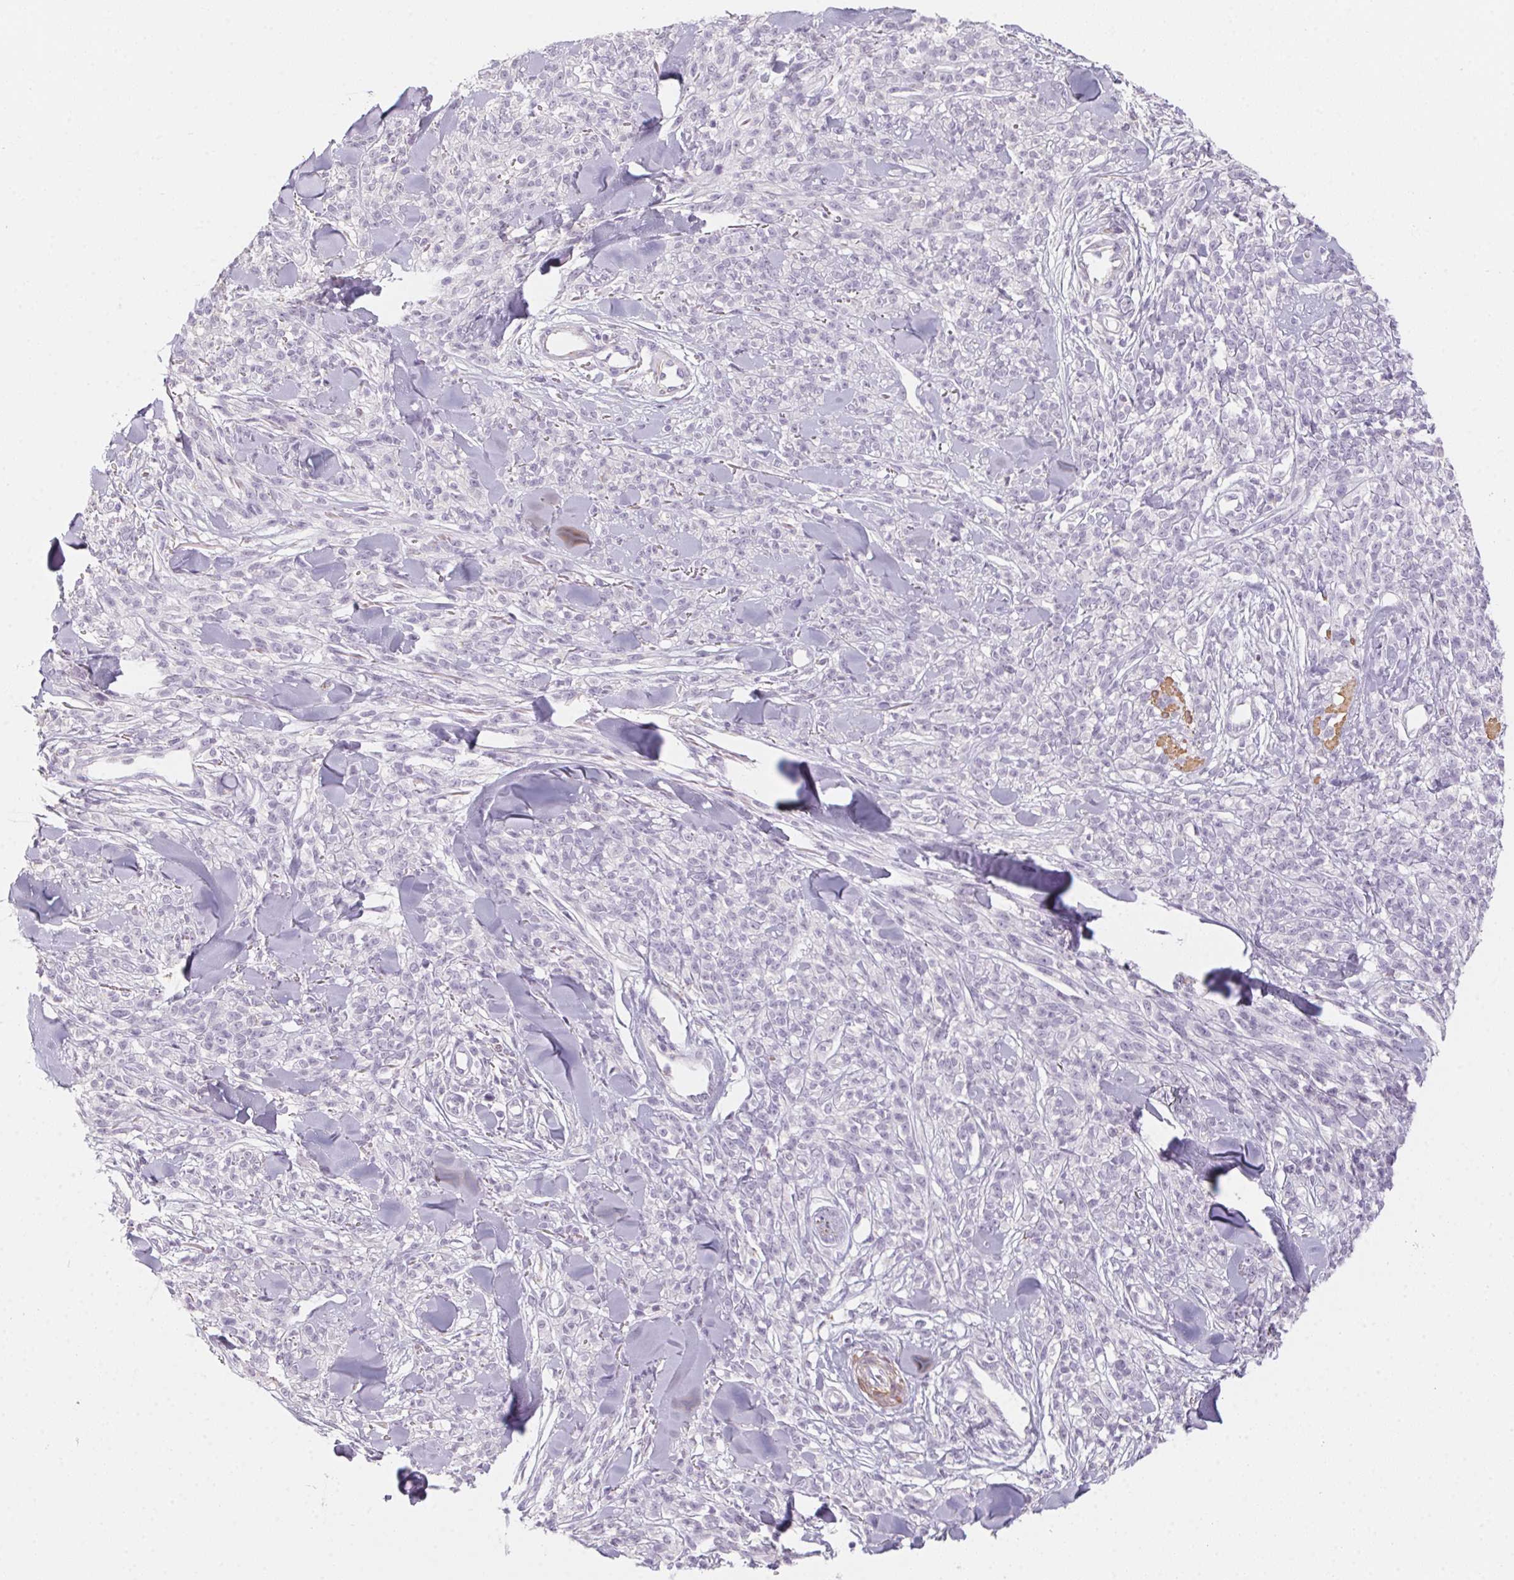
{"staining": {"intensity": "negative", "quantity": "none", "location": "none"}, "tissue": "melanoma", "cell_type": "Tumor cells", "image_type": "cancer", "snomed": [{"axis": "morphology", "description": "Malignant melanoma, NOS"}, {"axis": "topography", "description": "Skin"}, {"axis": "topography", "description": "Skin of trunk"}], "caption": "Immunohistochemical staining of melanoma displays no significant staining in tumor cells.", "gene": "PRPH", "patient": {"sex": "male", "age": 74}}